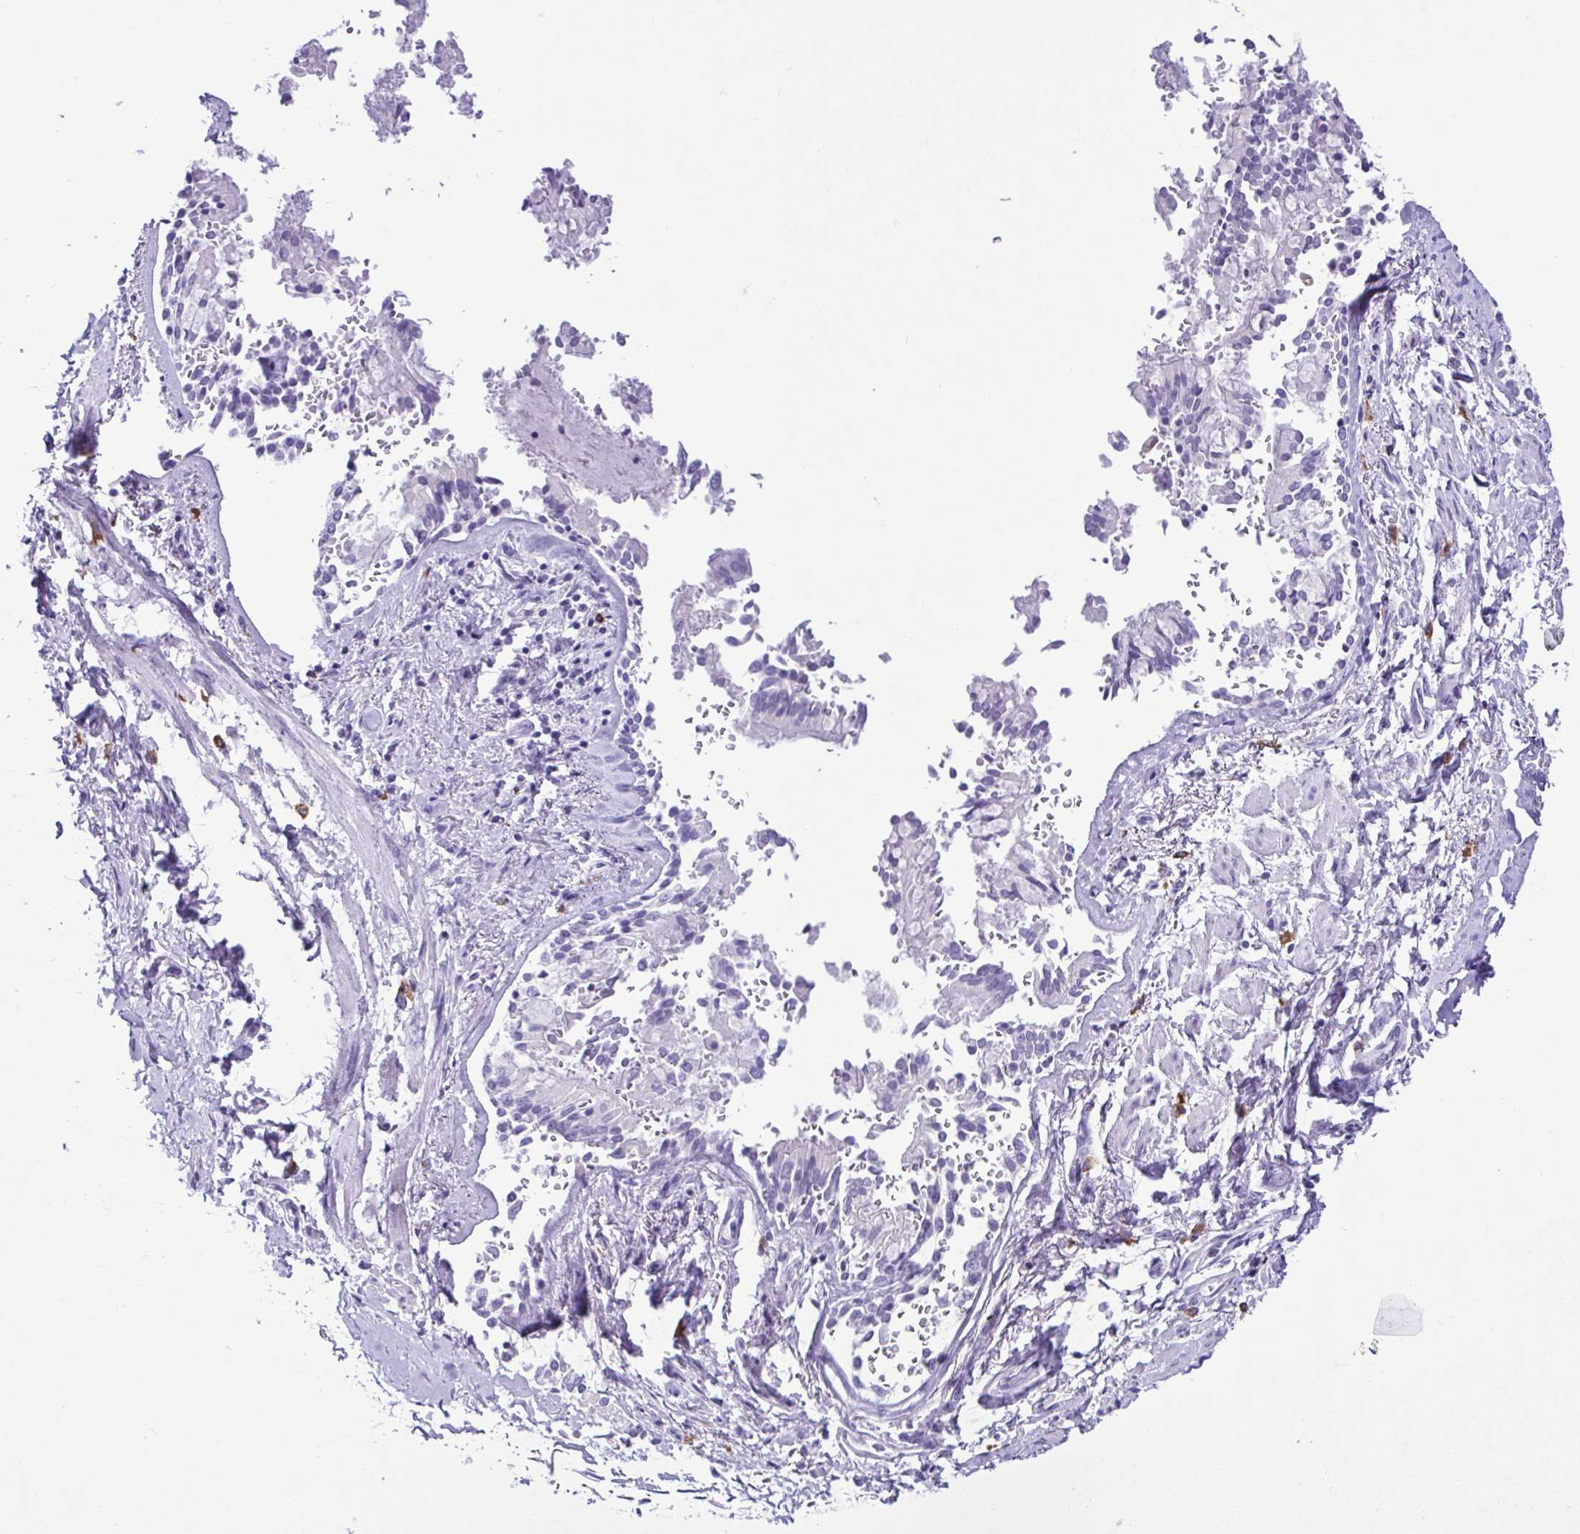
{"staining": {"intensity": "negative", "quantity": "none", "location": "none"}, "tissue": "adipose tissue", "cell_type": "Adipocytes", "image_type": "normal", "snomed": [{"axis": "morphology", "description": "Normal tissue, NOS"}, {"axis": "topography", "description": "Cartilage tissue"}, {"axis": "topography", "description": "Bronchus"}, {"axis": "topography", "description": "Peripheral nerve tissue"}], "caption": "Adipocytes show no significant staining in normal adipose tissue. (DAB (3,3'-diaminobenzidine) immunohistochemistry (IHC) visualized using brightfield microscopy, high magnification).", "gene": "SPATA16", "patient": {"sex": "male", "age": 67}}